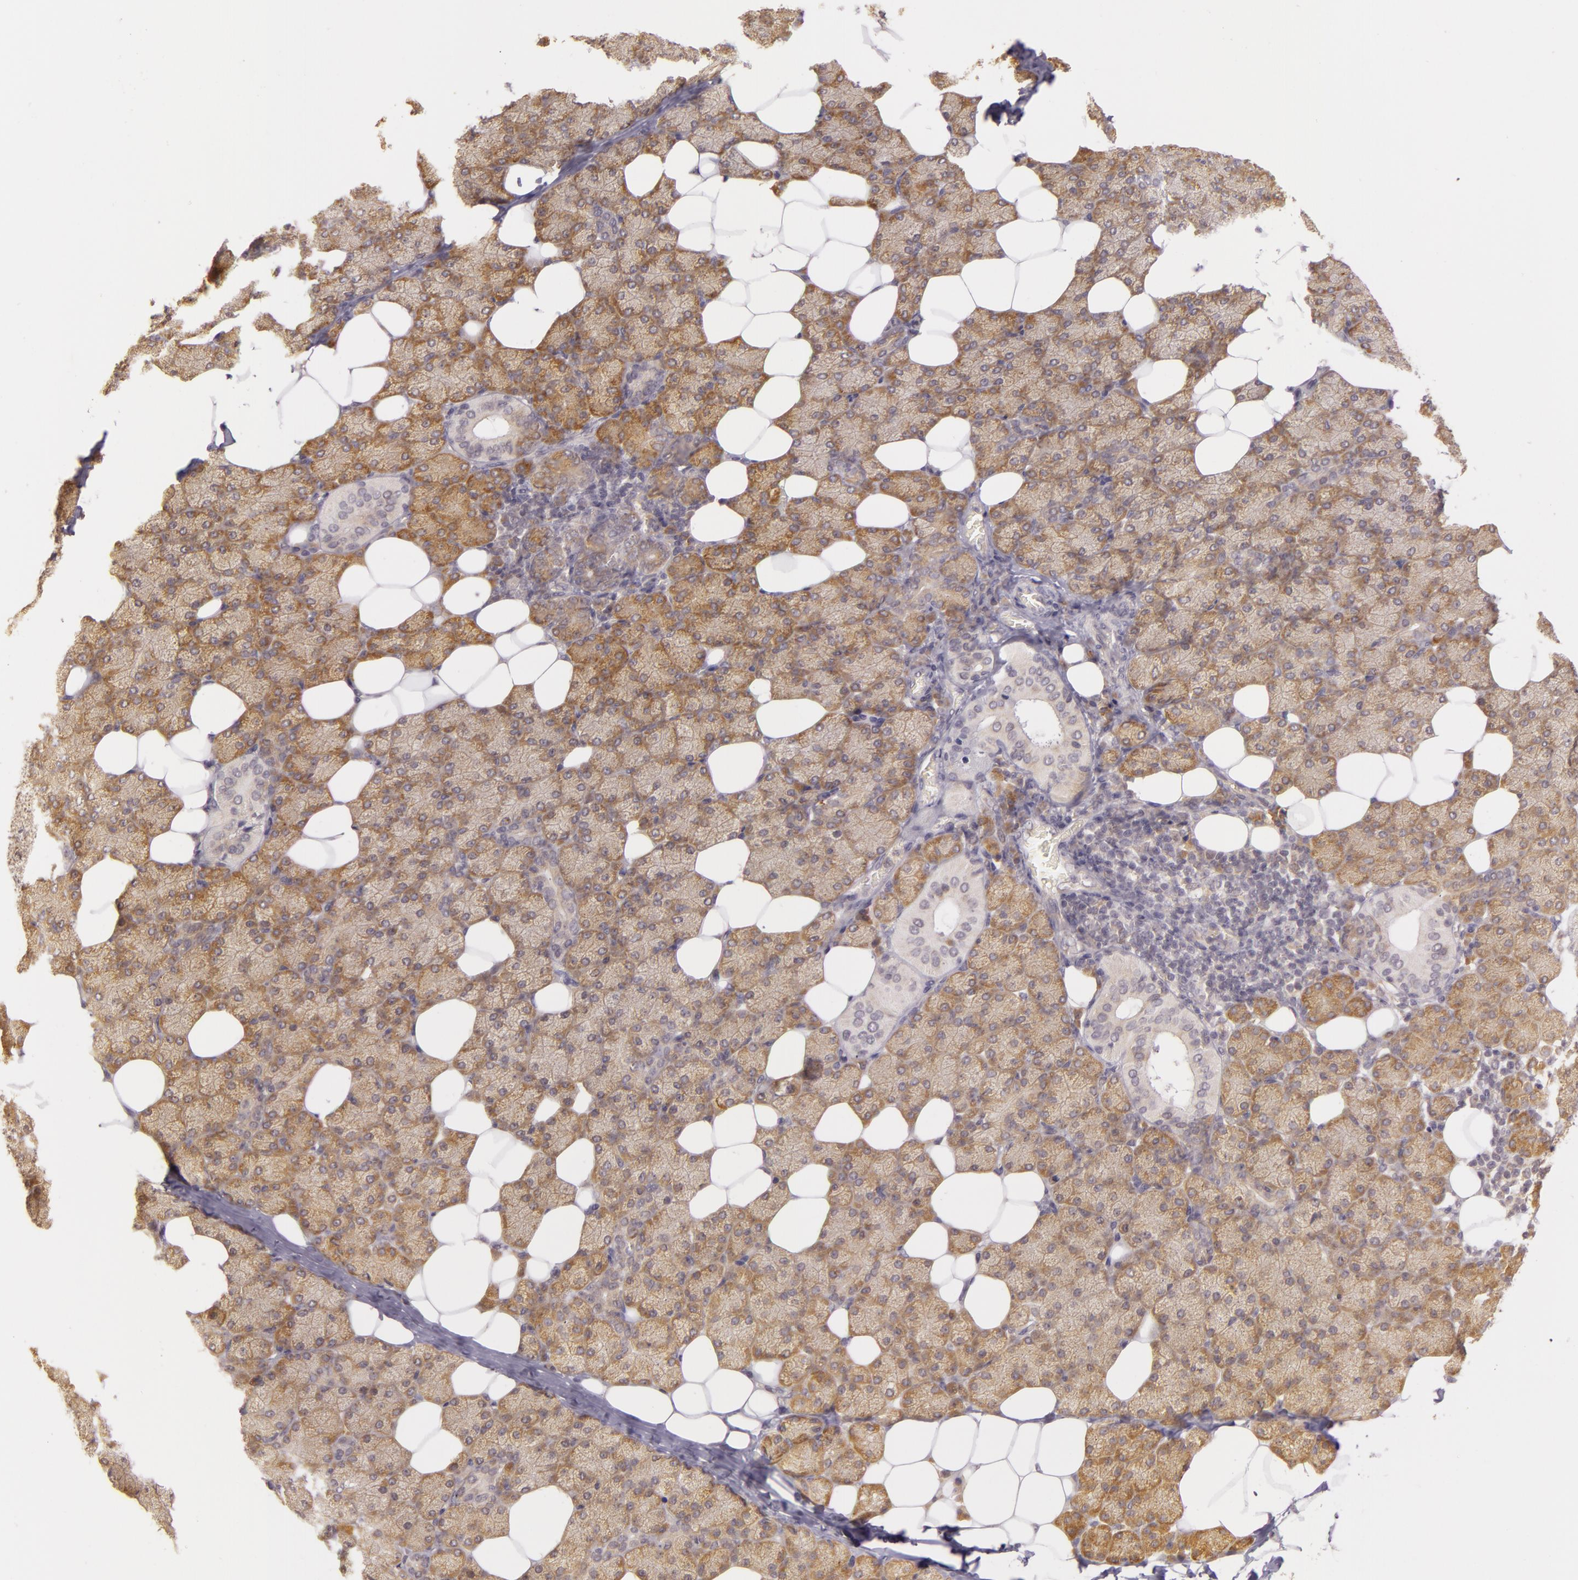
{"staining": {"intensity": "moderate", "quantity": ">75%", "location": "cytoplasmic/membranous"}, "tissue": "salivary gland", "cell_type": "Glandular cells", "image_type": "normal", "snomed": [{"axis": "morphology", "description": "Normal tissue, NOS"}, {"axis": "topography", "description": "Lymph node"}, {"axis": "topography", "description": "Salivary gland"}], "caption": "The micrograph displays immunohistochemical staining of normal salivary gland. There is moderate cytoplasmic/membranous staining is identified in about >75% of glandular cells. (Stains: DAB in brown, nuclei in blue, Microscopy: brightfield microscopy at high magnification).", "gene": "PPP1R3F", "patient": {"sex": "male", "age": 8}}